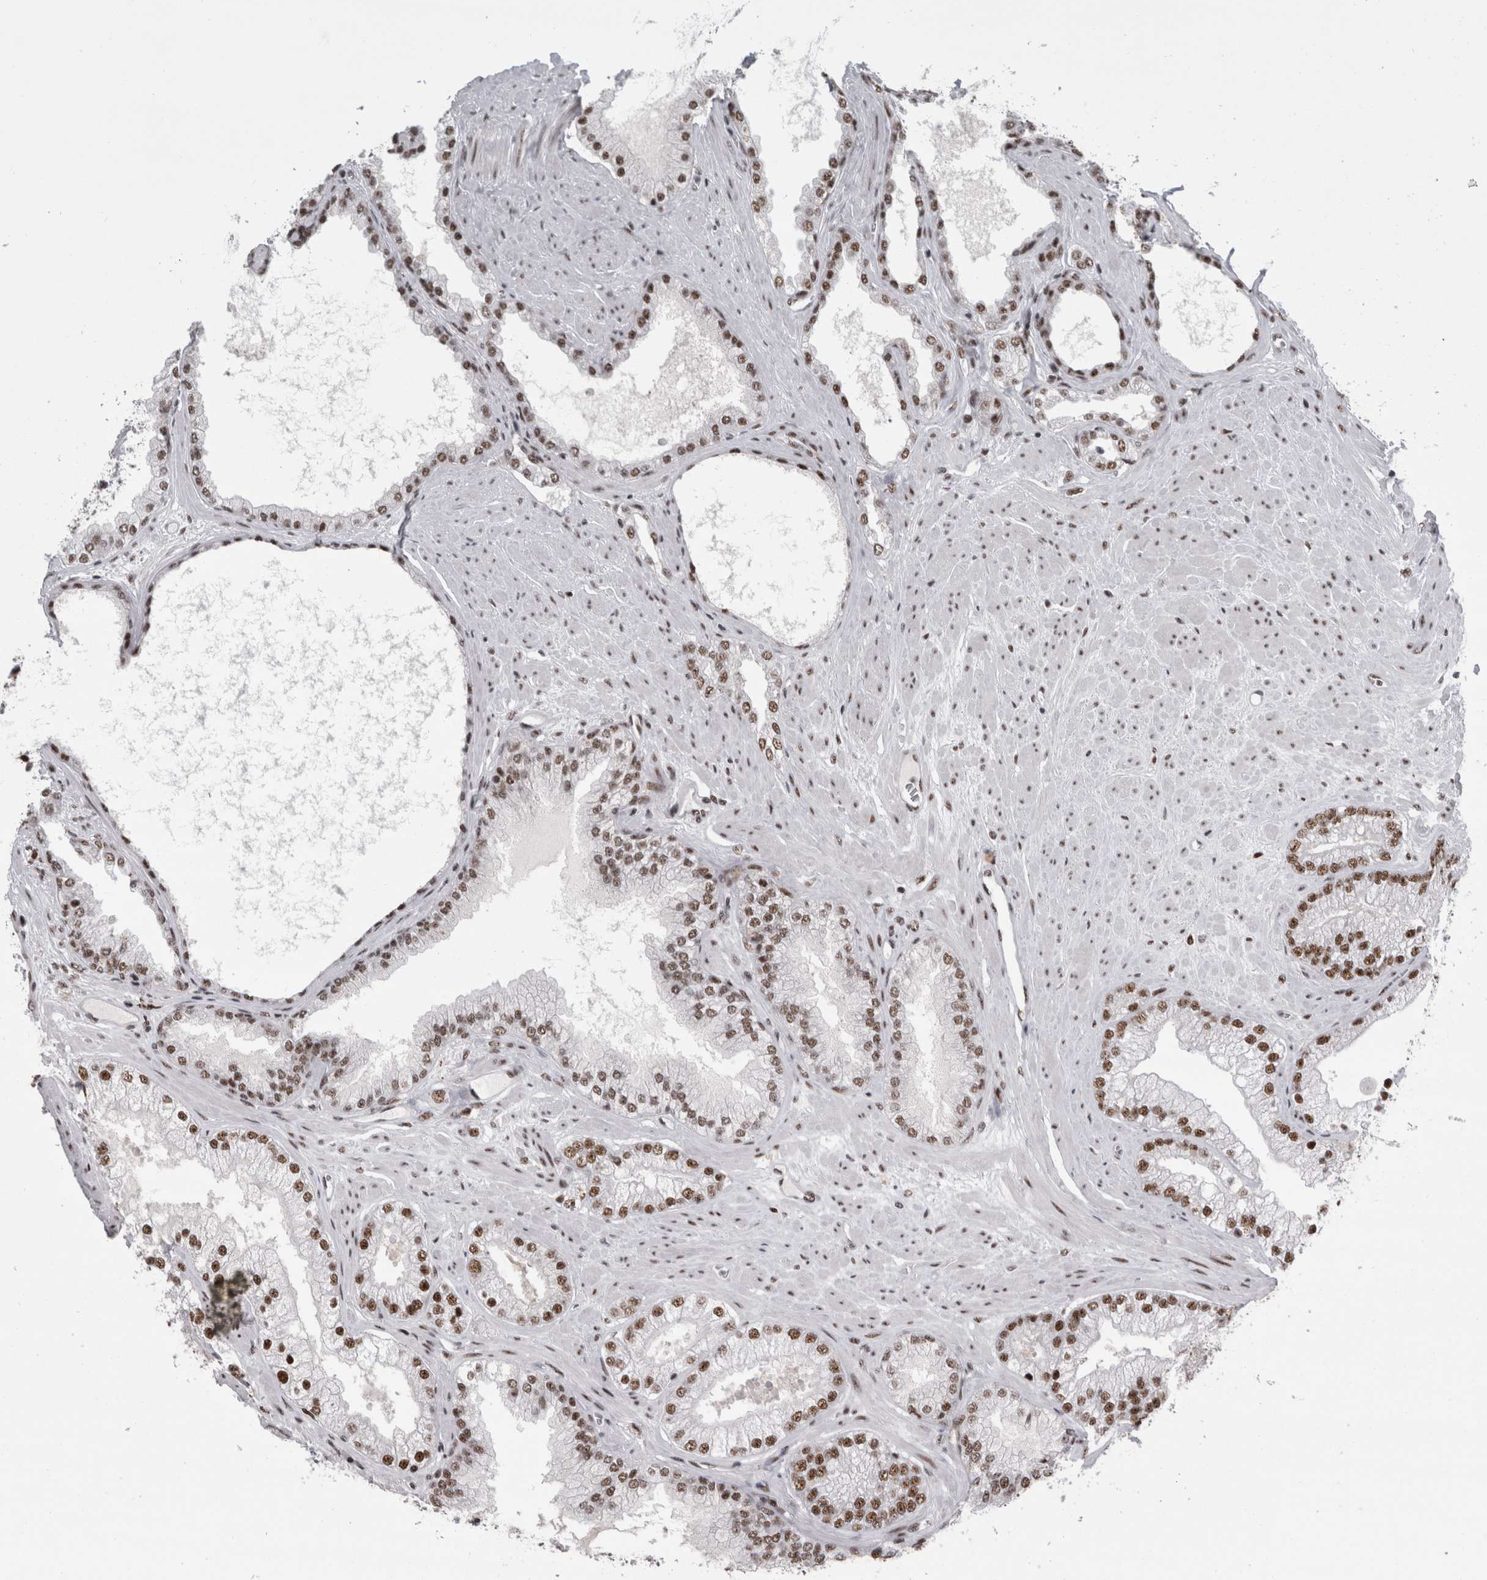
{"staining": {"intensity": "moderate", "quantity": ">75%", "location": "nuclear"}, "tissue": "prostate cancer", "cell_type": "Tumor cells", "image_type": "cancer", "snomed": [{"axis": "morphology", "description": "Adenocarcinoma, High grade"}, {"axis": "topography", "description": "Prostate"}], "caption": "A high-resolution image shows immunohistochemistry (IHC) staining of prostate high-grade adenocarcinoma, which exhibits moderate nuclear positivity in approximately >75% of tumor cells. Immunohistochemistry (ihc) stains the protein of interest in brown and the nuclei are stained blue.", "gene": "SNRNP40", "patient": {"sex": "male", "age": 58}}